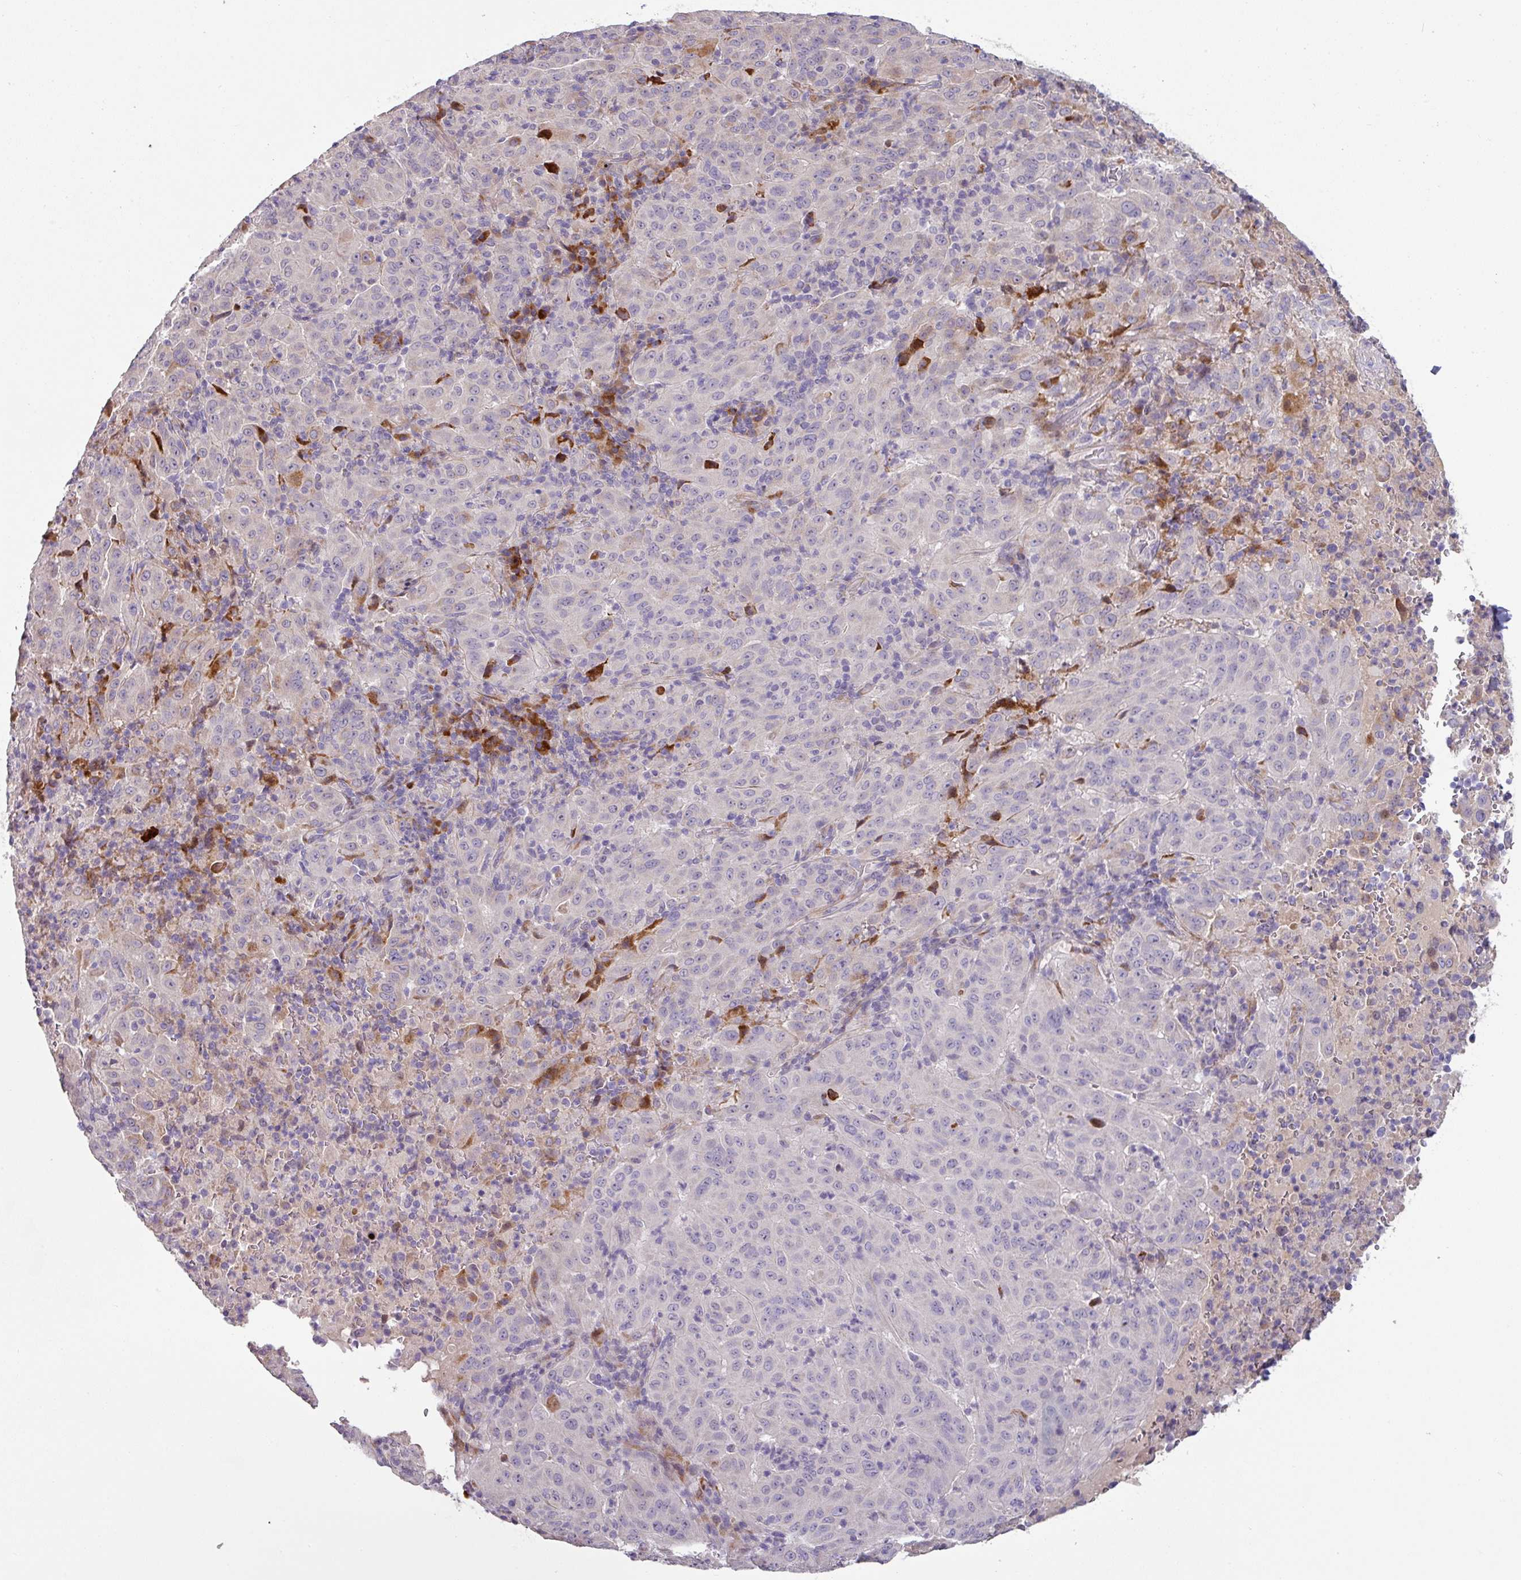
{"staining": {"intensity": "negative", "quantity": "none", "location": "none"}, "tissue": "pancreatic cancer", "cell_type": "Tumor cells", "image_type": "cancer", "snomed": [{"axis": "morphology", "description": "Adenocarcinoma, NOS"}, {"axis": "topography", "description": "Pancreas"}], "caption": "Pancreatic adenocarcinoma was stained to show a protein in brown. There is no significant expression in tumor cells.", "gene": "KLHL3", "patient": {"sex": "male", "age": 63}}